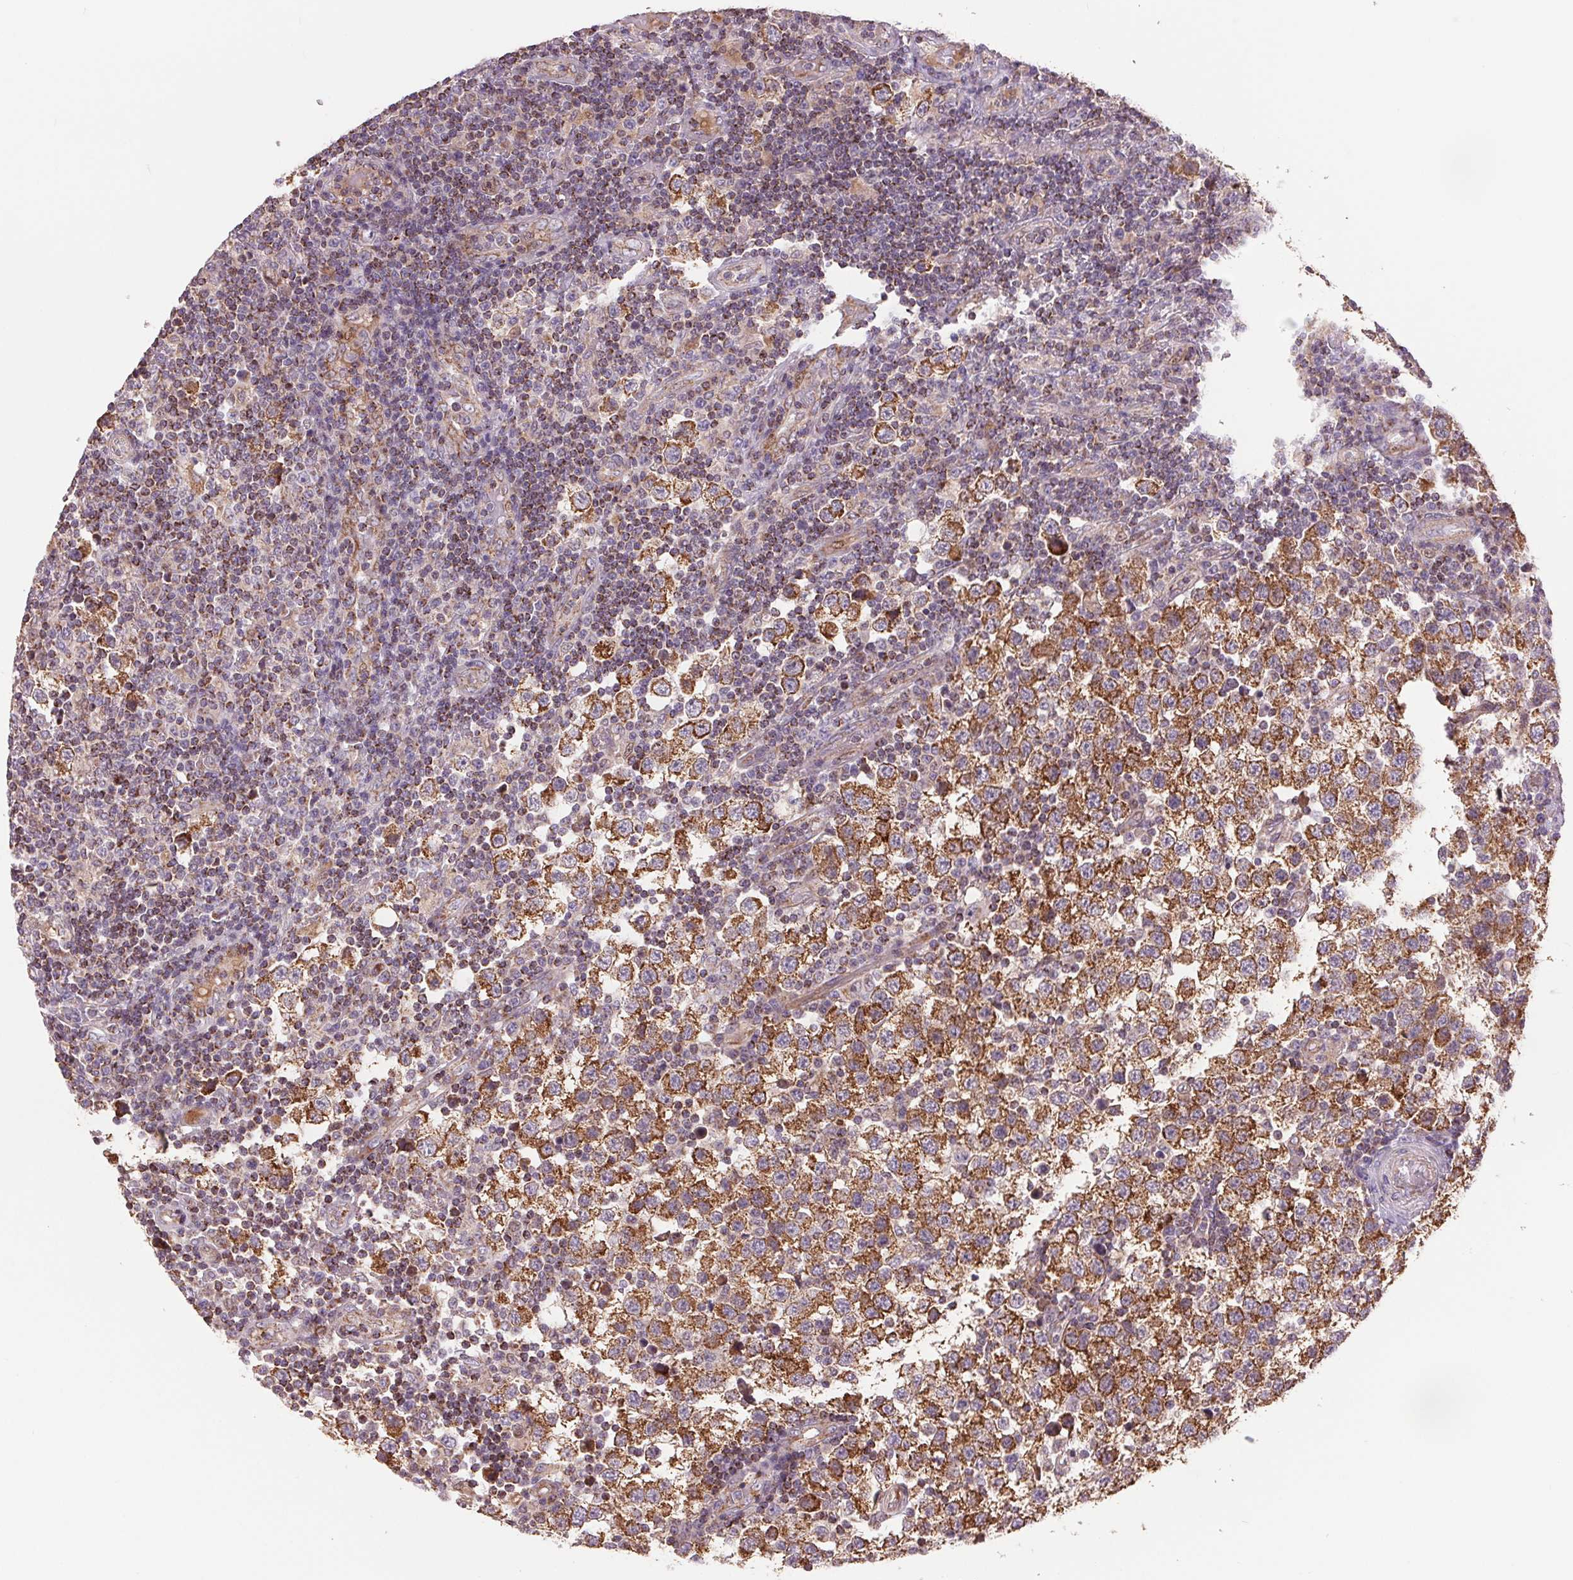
{"staining": {"intensity": "strong", "quantity": ">75%", "location": "cytoplasmic/membranous"}, "tissue": "testis cancer", "cell_type": "Tumor cells", "image_type": "cancer", "snomed": [{"axis": "morphology", "description": "Seminoma, NOS"}, {"axis": "topography", "description": "Testis"}], "caption": "About >75% of tumor cells in human seminoma (testis) show strong cytoplasmic/membranous protein positivity as visualized by brown immunohistochemical staining.", "gene": "DGUOK", "patient": {"sex": "male", "age": 34}}